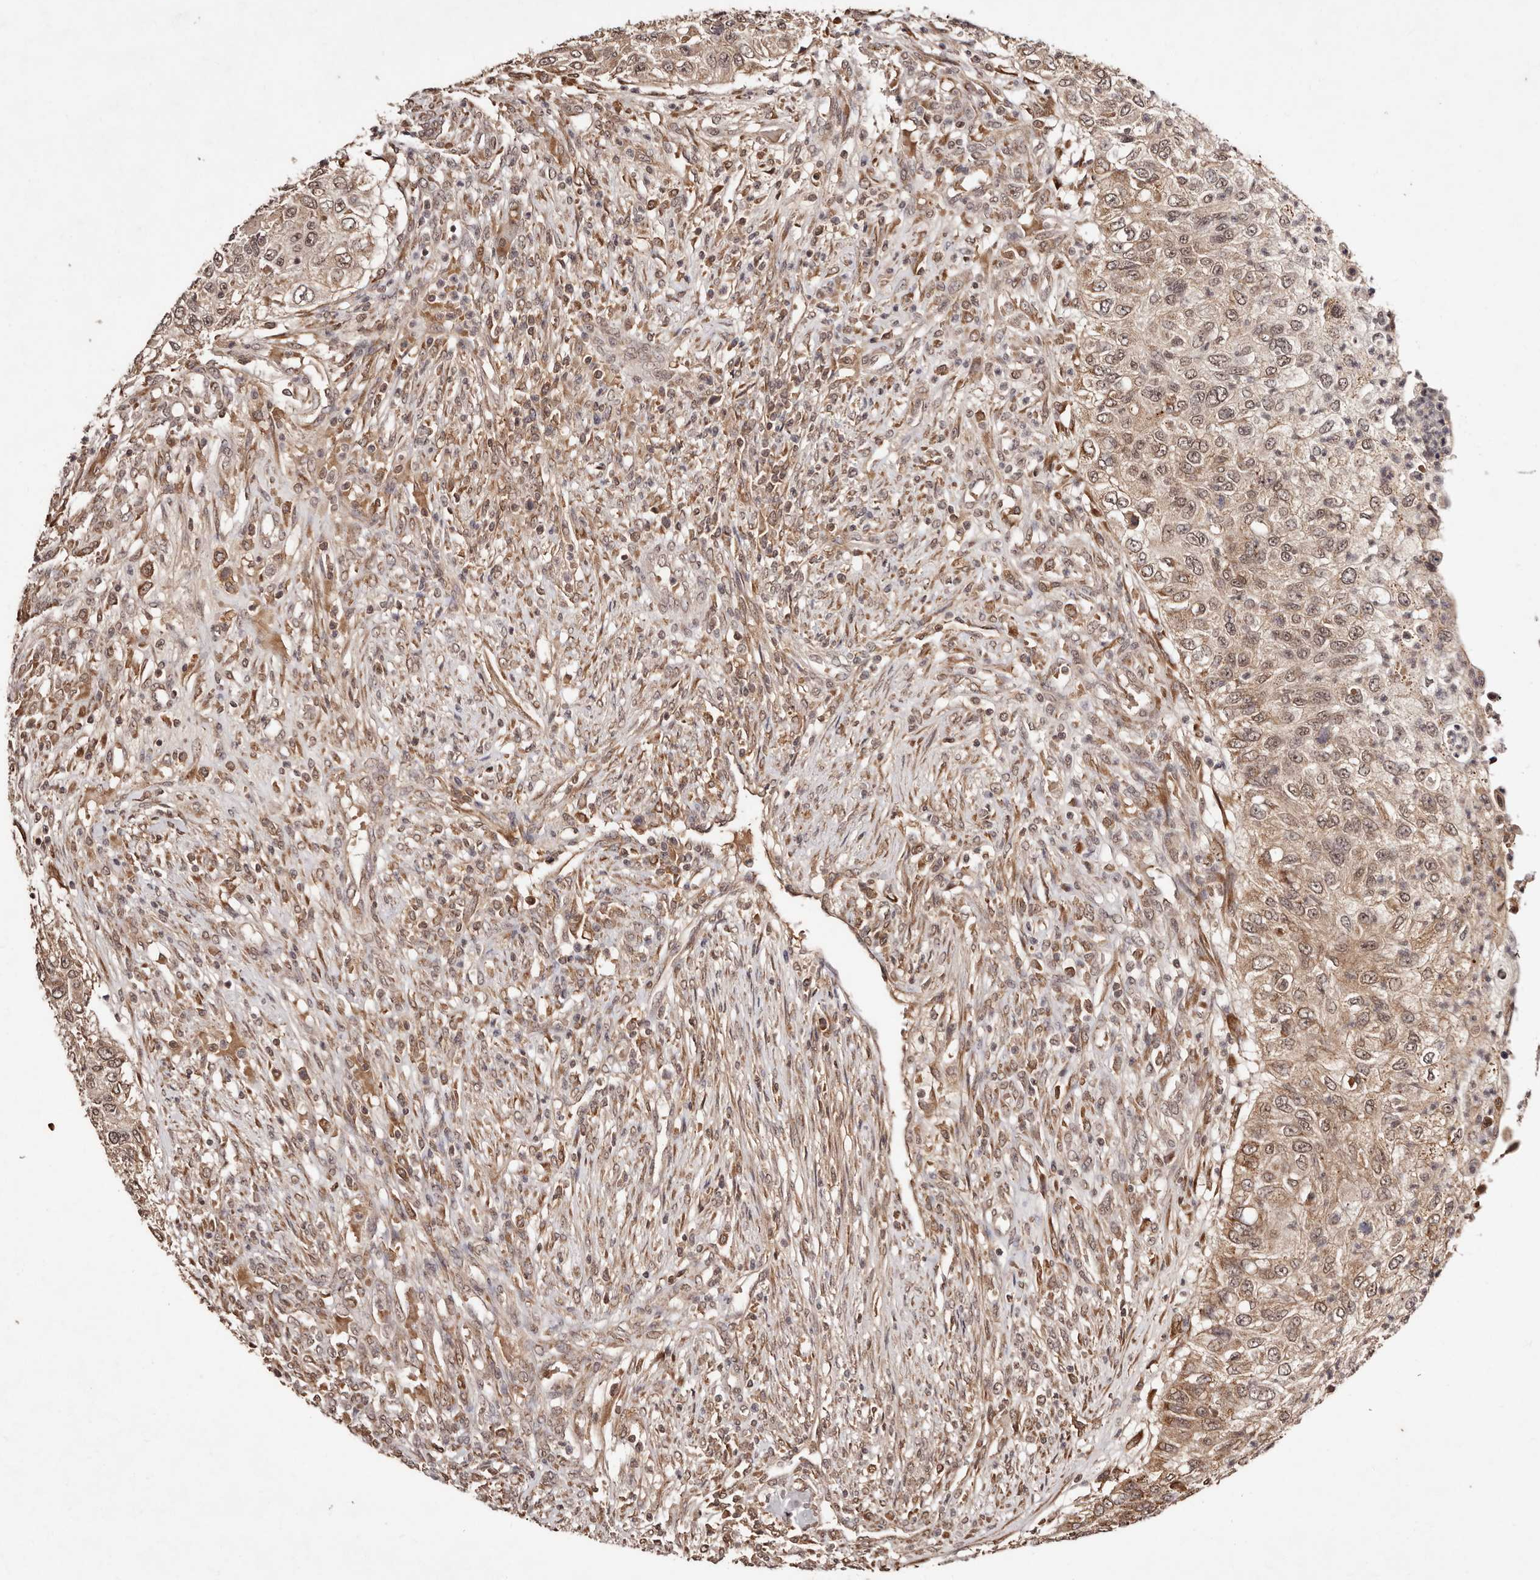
{"staining": {"intensity": "moderate", "quantity": ">75%", "location": "cytoplasmic/membranous,nuclear"}, "tissue": "urothelial cancer", "cell_type": "Tumor cells", "image_type": "cancer", "snomed": [{"axis": "morphology", "description": "Urothelial carcinoma, High grade"}, {"axis": "topography", "description": "Urinary bladder"}], "caption": "Immunohistochemistry staining of high-grade urothelial carcinoma, which displays medium levels of moderate cytoplasmic/membranous and nuclear expression in approximately >75% of tumor cells indicating moderate cytoplasmic/membranous and nuclear protein staining. The staining was performed using DAB (brown) for protein detection and nuclei were counterstained in hematoxylin (blue).", "gene": "BICRAL", "patient": {"sex": "female", "age": 60}}